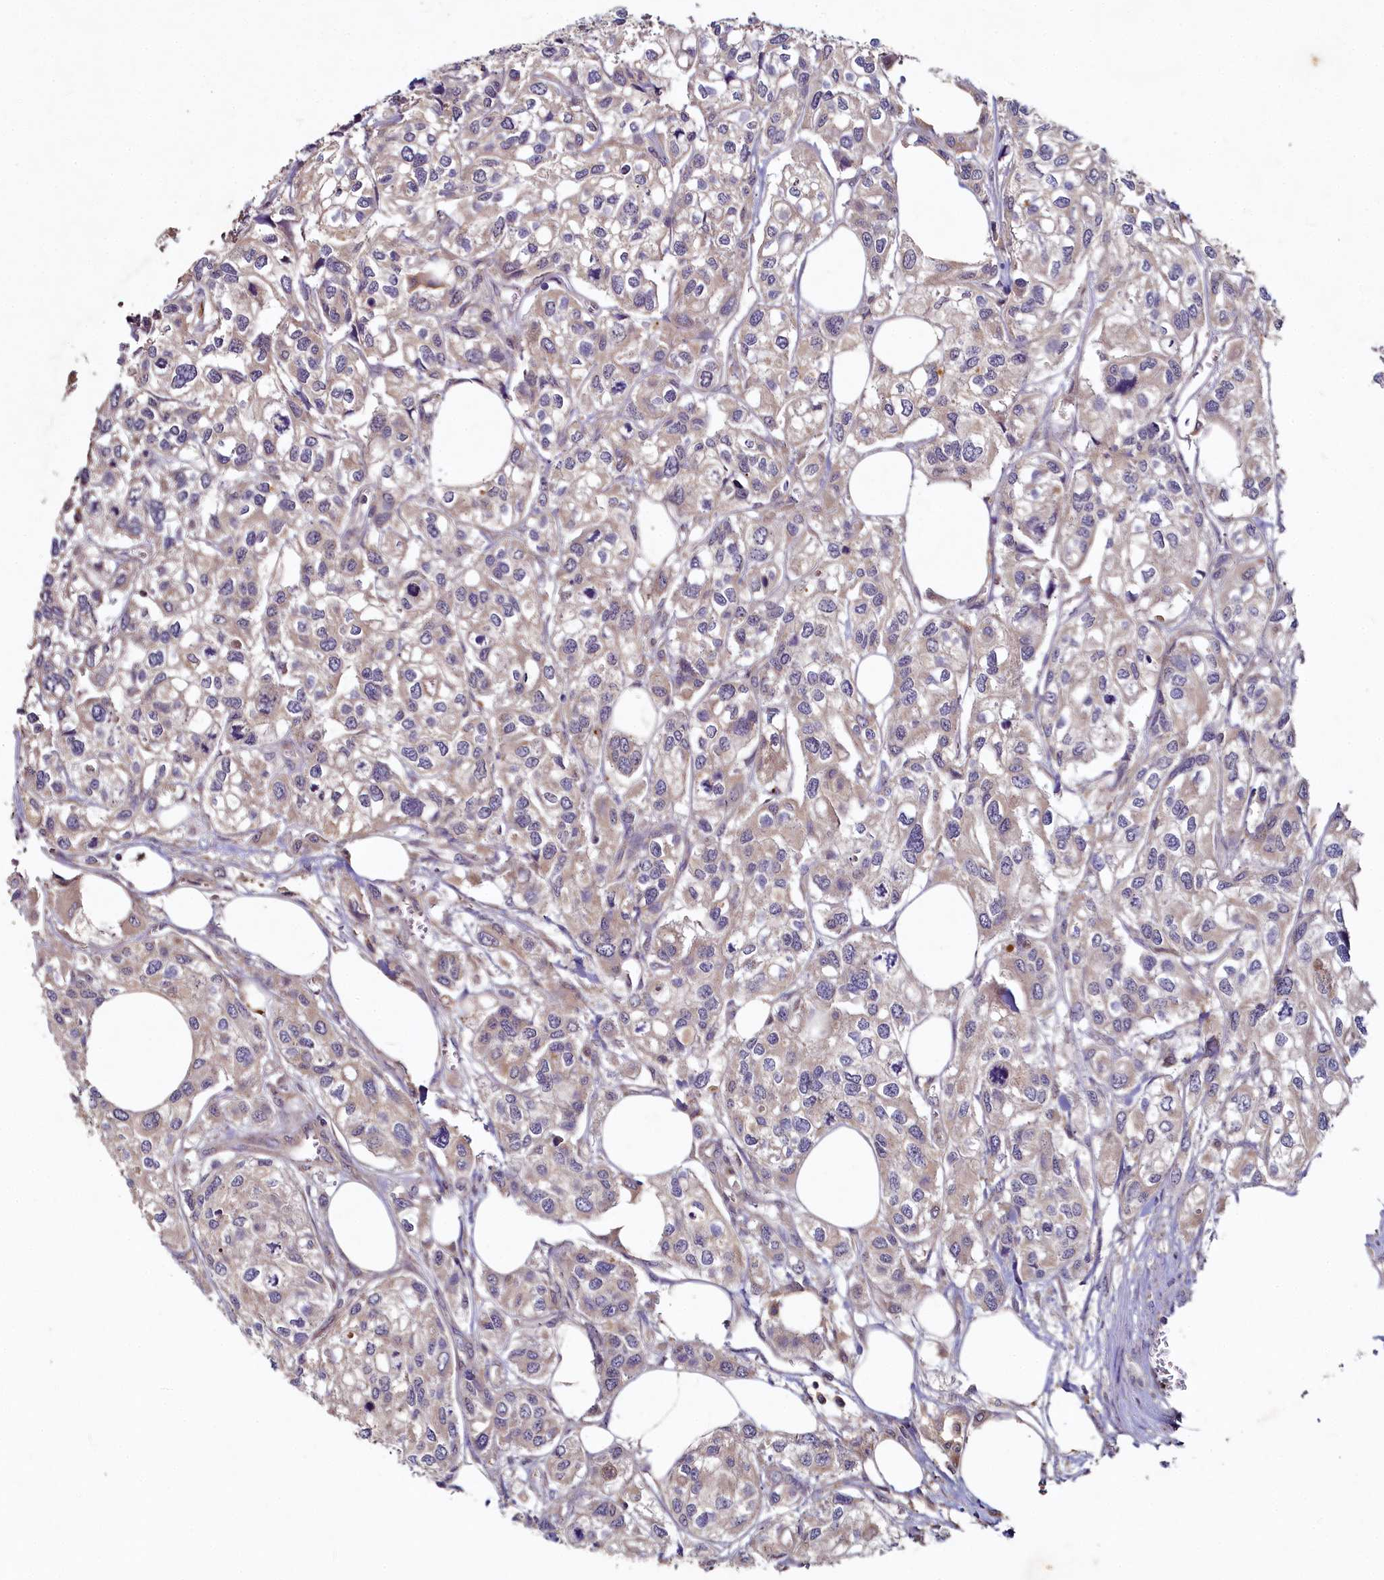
{"staining": {"intensity": "weak", "quantity": "<25%", "location": "cytoplasmic/membranous"}, "tissue": "urothelial cancer", "cell_type": "Tumor cells", "image_type": "cancer", "snomed": [{"axis": "morphology", "description": "Urothelial carcinoma, High grade"}, {"axis": "topography", "description": "Urinary bladder"}], "caption": "Tumor cells are negative for protein expression in human urothelial carcinoma (high-grade). The staining is performed using DAB brown chromogen with nuclei counter-stained in using hematoxylin.", "gene": "HERC3", "patient": {"sex": "male", "age": 67}}